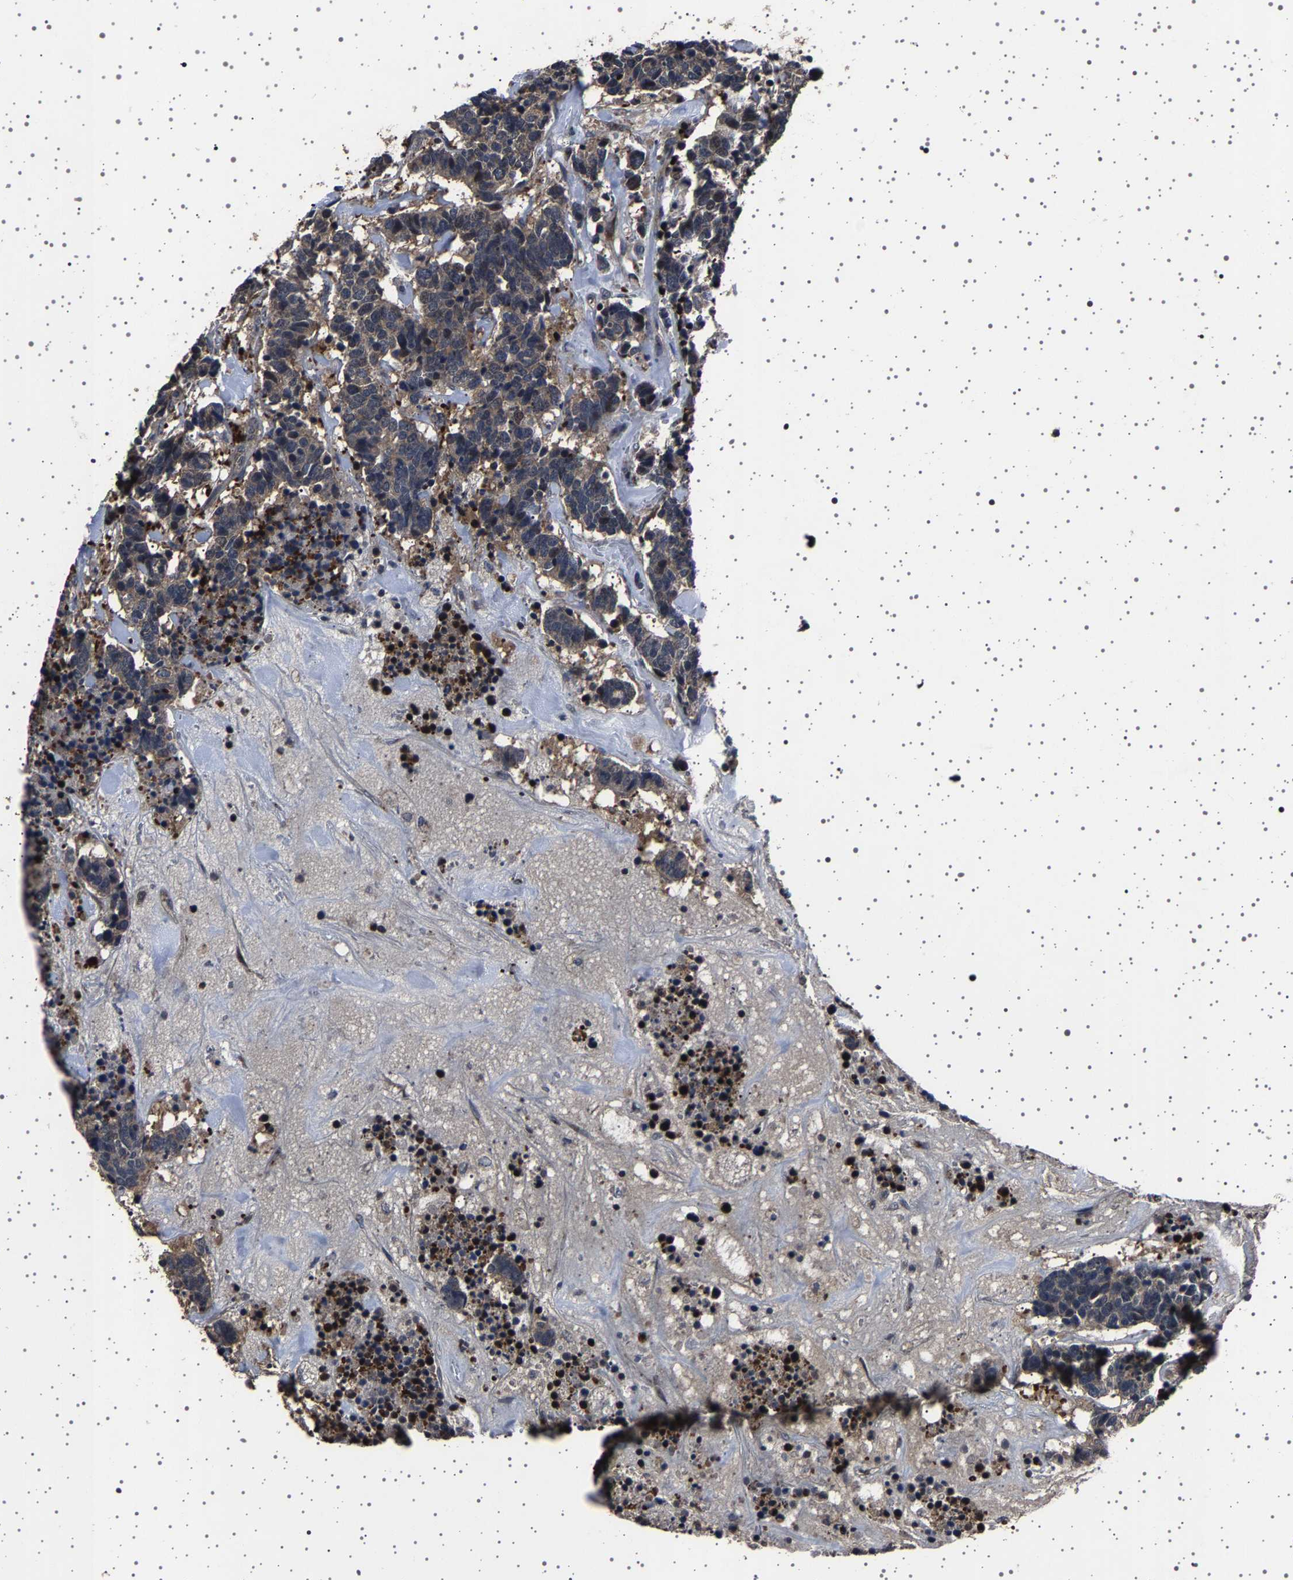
{"staining": {"intensity": "weak", "quantity": ">75%", "location": "cytoplasmic/membranous"}, "tissue": "carcinoid", "cell_type": "Tumor cells", "image_type": "cancer", "snomed": [{"axis": "morphology", "description": "Carcinoma, NOS"}, {"axis": "morphology", "description": "Carcinoid, malignant, NOS"}, {"axis": "topography", "description": "Urinary bladder"}], "caption": "IHC of carcinoma exhibits low levels of weak cytoplasmic/membranous positivity in approximately >75% of tumor cells. (Stains: DAB (3,3'-diaminobenzidine) in brown, nuclei in blue, Microscopy: brightfield microscopy at high magnification).", "gene": "NCKAP1", "patient": {"sex": "male", "age": 57}}